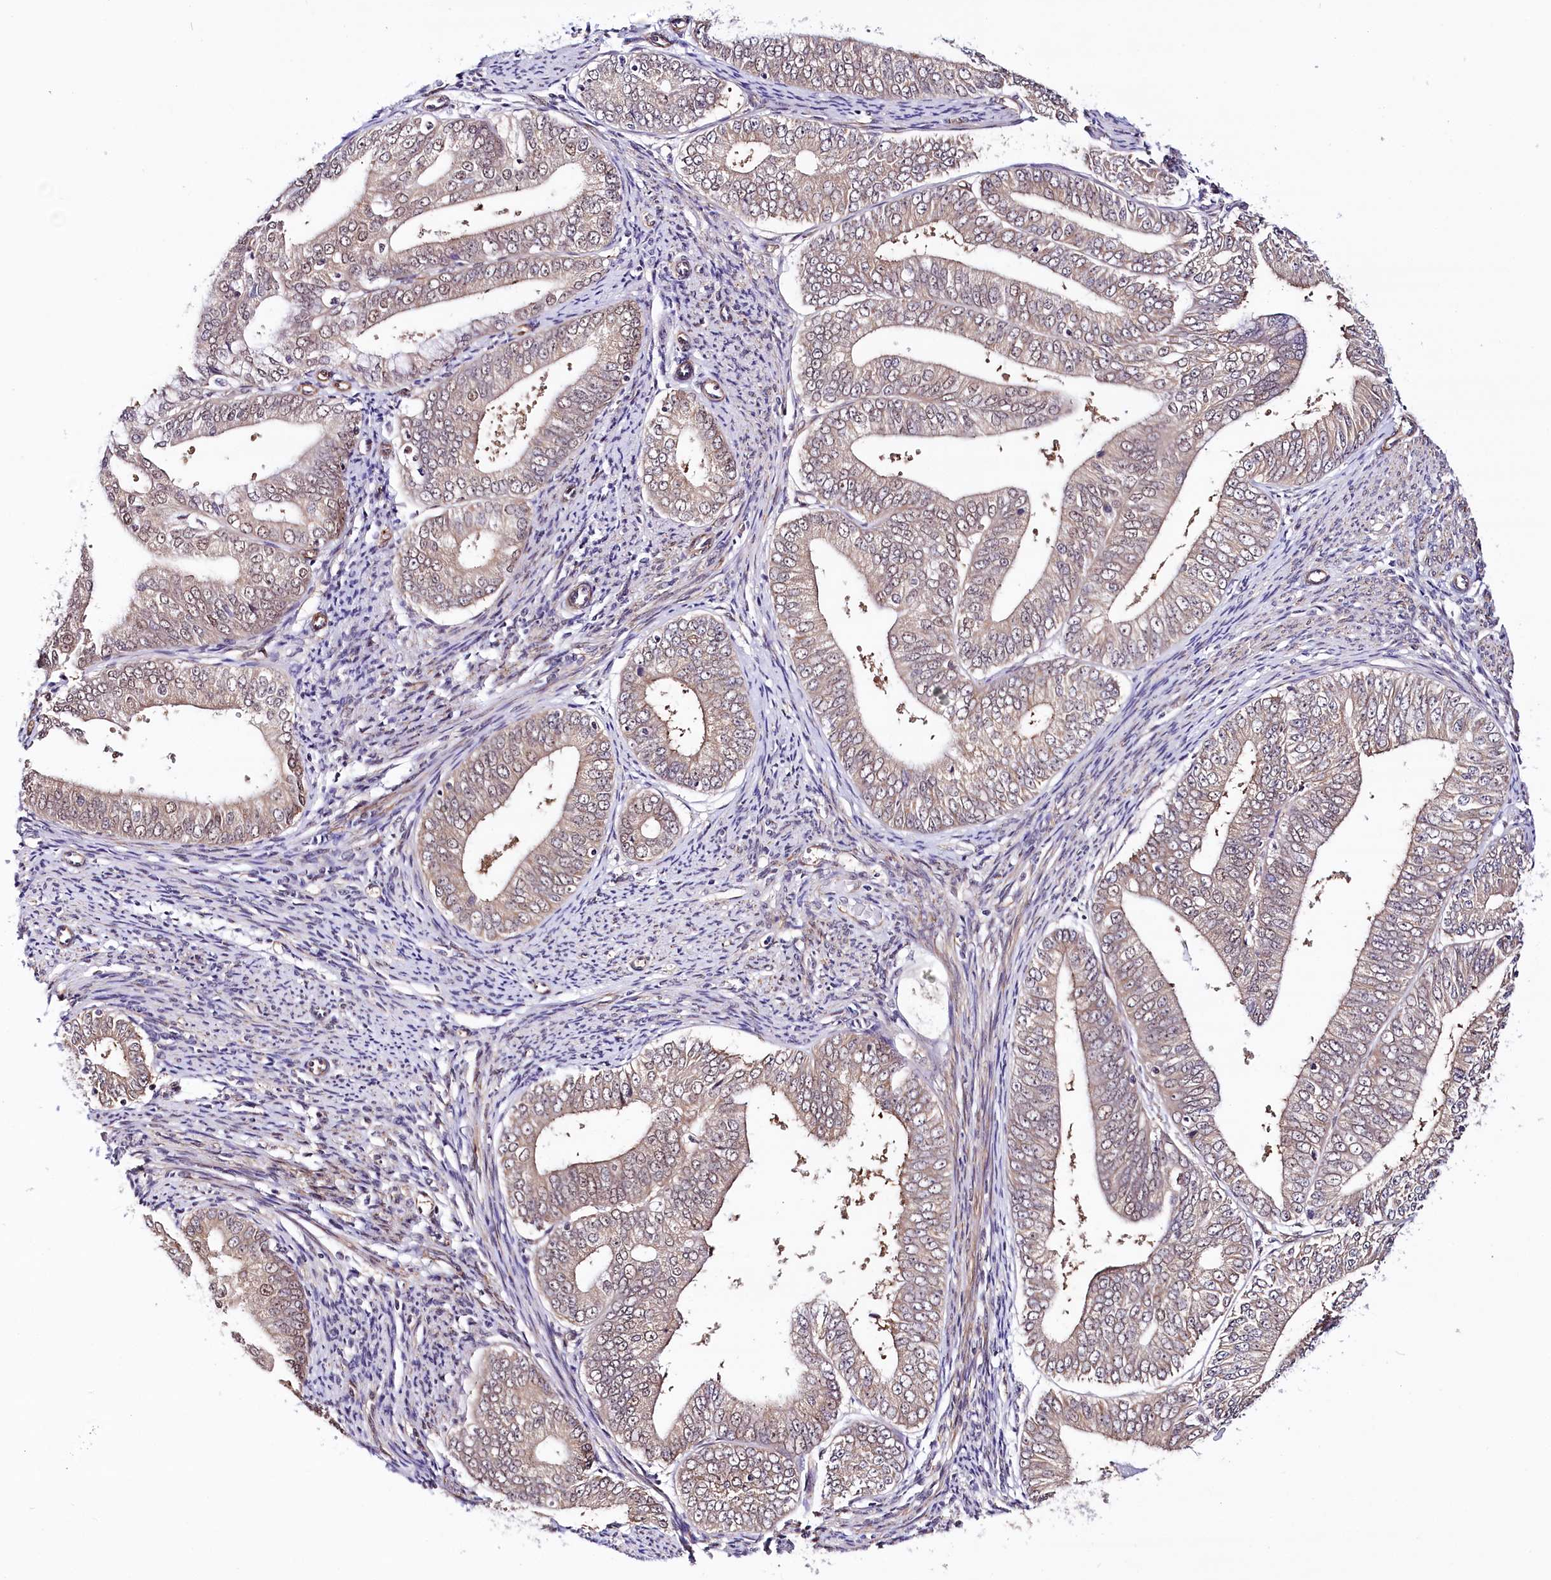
{"staining": {"intensity": "weak", "quantity": "<25%", "location": "nuclear"}, "tissue": "endometrial cancer", "cell_type": "Tumor cells", "image_type": "cancer", "snomed": [{"axis": "morphology", "description": "Adenocarcinoma, NOS"}, {"axis": "topography", "description": "Endometrium"}], "caption": "Tumor cells show no significant positivity in endometrial cancer (adenocarcinoma).", "gene": "PPP2R5B", "patient": {"sex": "female", "age": 63}}